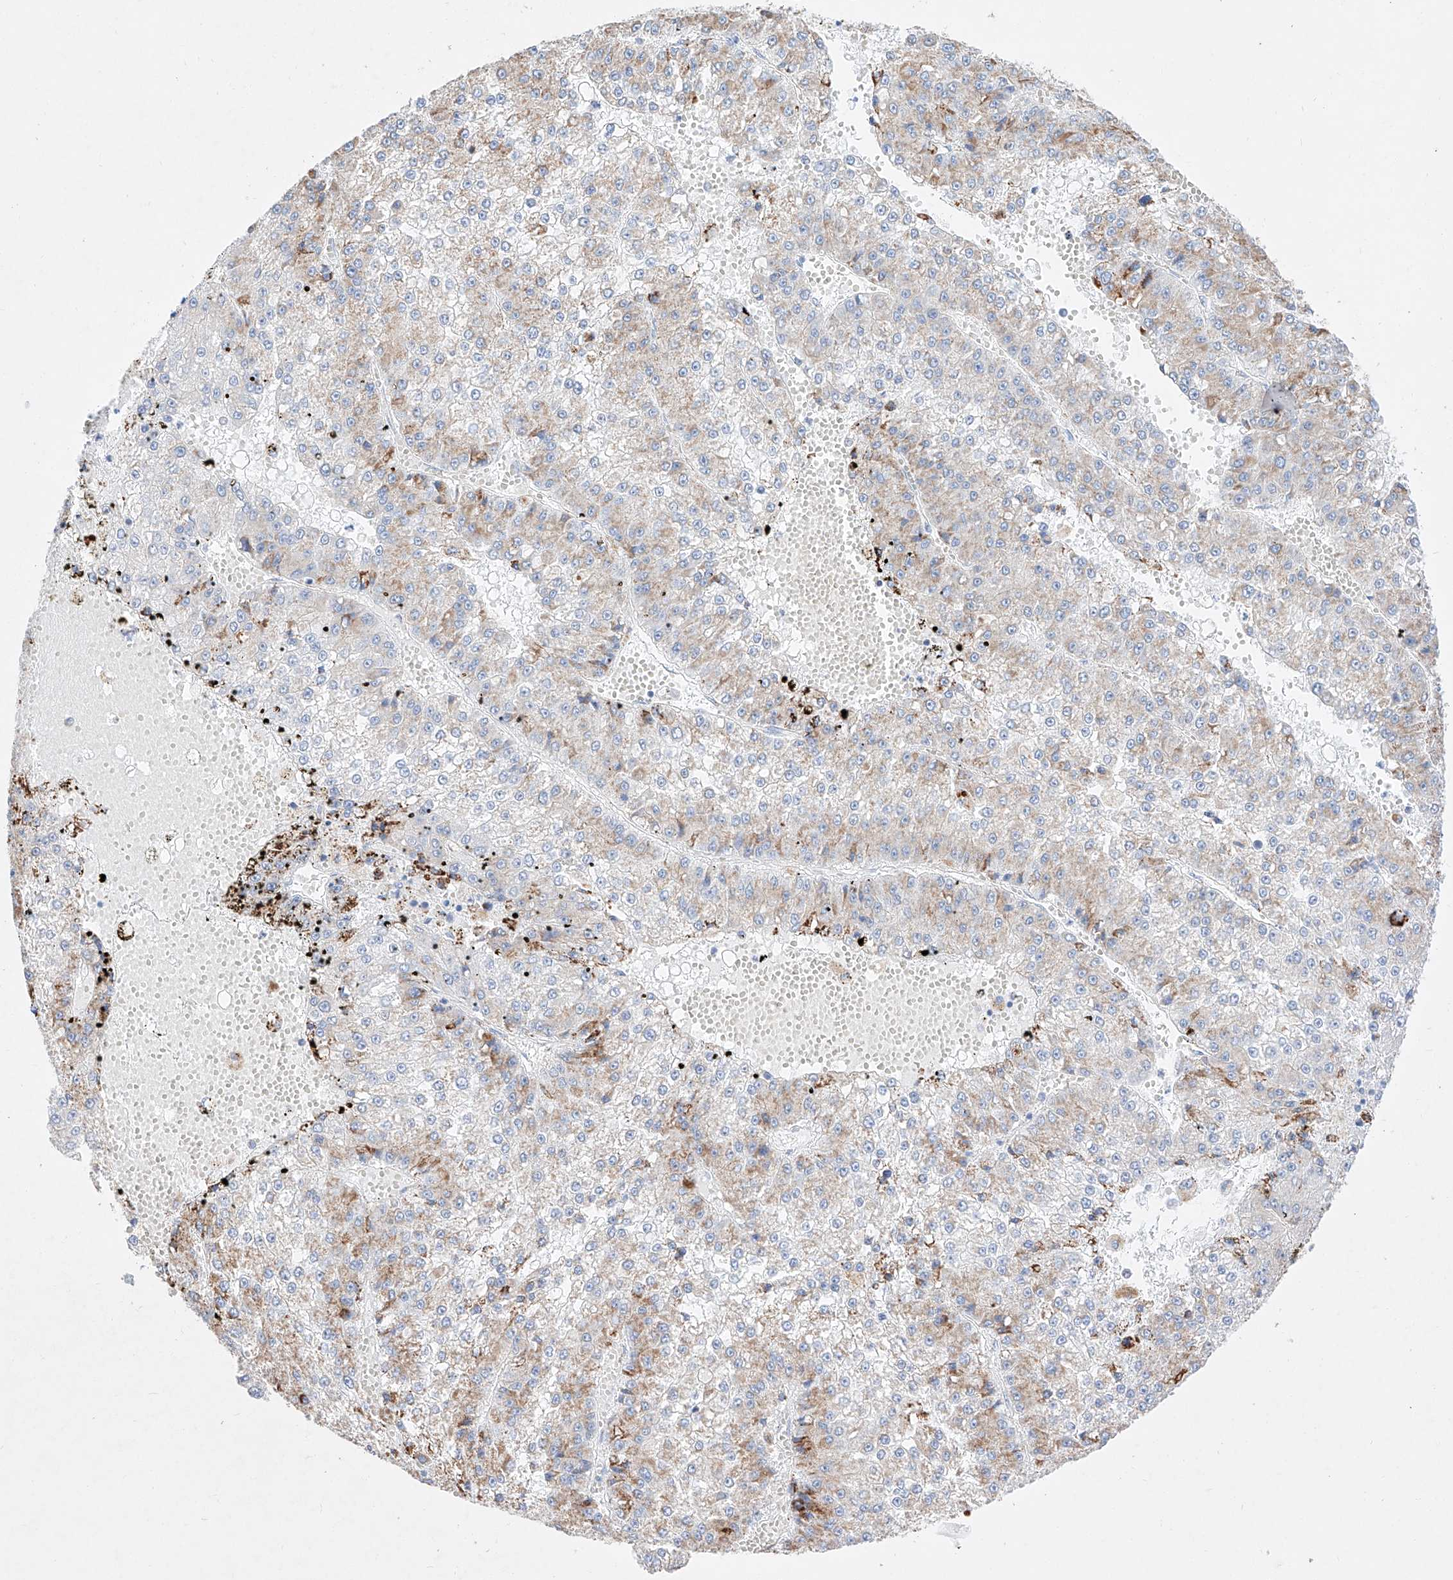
{"staining": {"intensity": "weak", "quantity": "25%-75%", "location": "cytoplasmic/membranous"}, "tissue": "liver cancer", "cell_type": "Tumor cells", "image_type": "cancer", "snomed": [{"axis": "morphology", "description": "Carcinoma, Hepatocellular, NOS"}, {"axis": "topography", "description": "Liver"}], "caption": "Immunohistochemistry (IHC) staining of liver cancer, which shows low levels of weak cytoplasmic/membranous expression in about 25%-75% of tumor cells indicating weak cytoplasmic/membranous protein staining. The staining was performed using DAB (brown) for protein detection and nuclei were counterstained in hematoxylin (blue).", "gene": "C6orf62", "patient": {"sex": "female", "age": 73}}